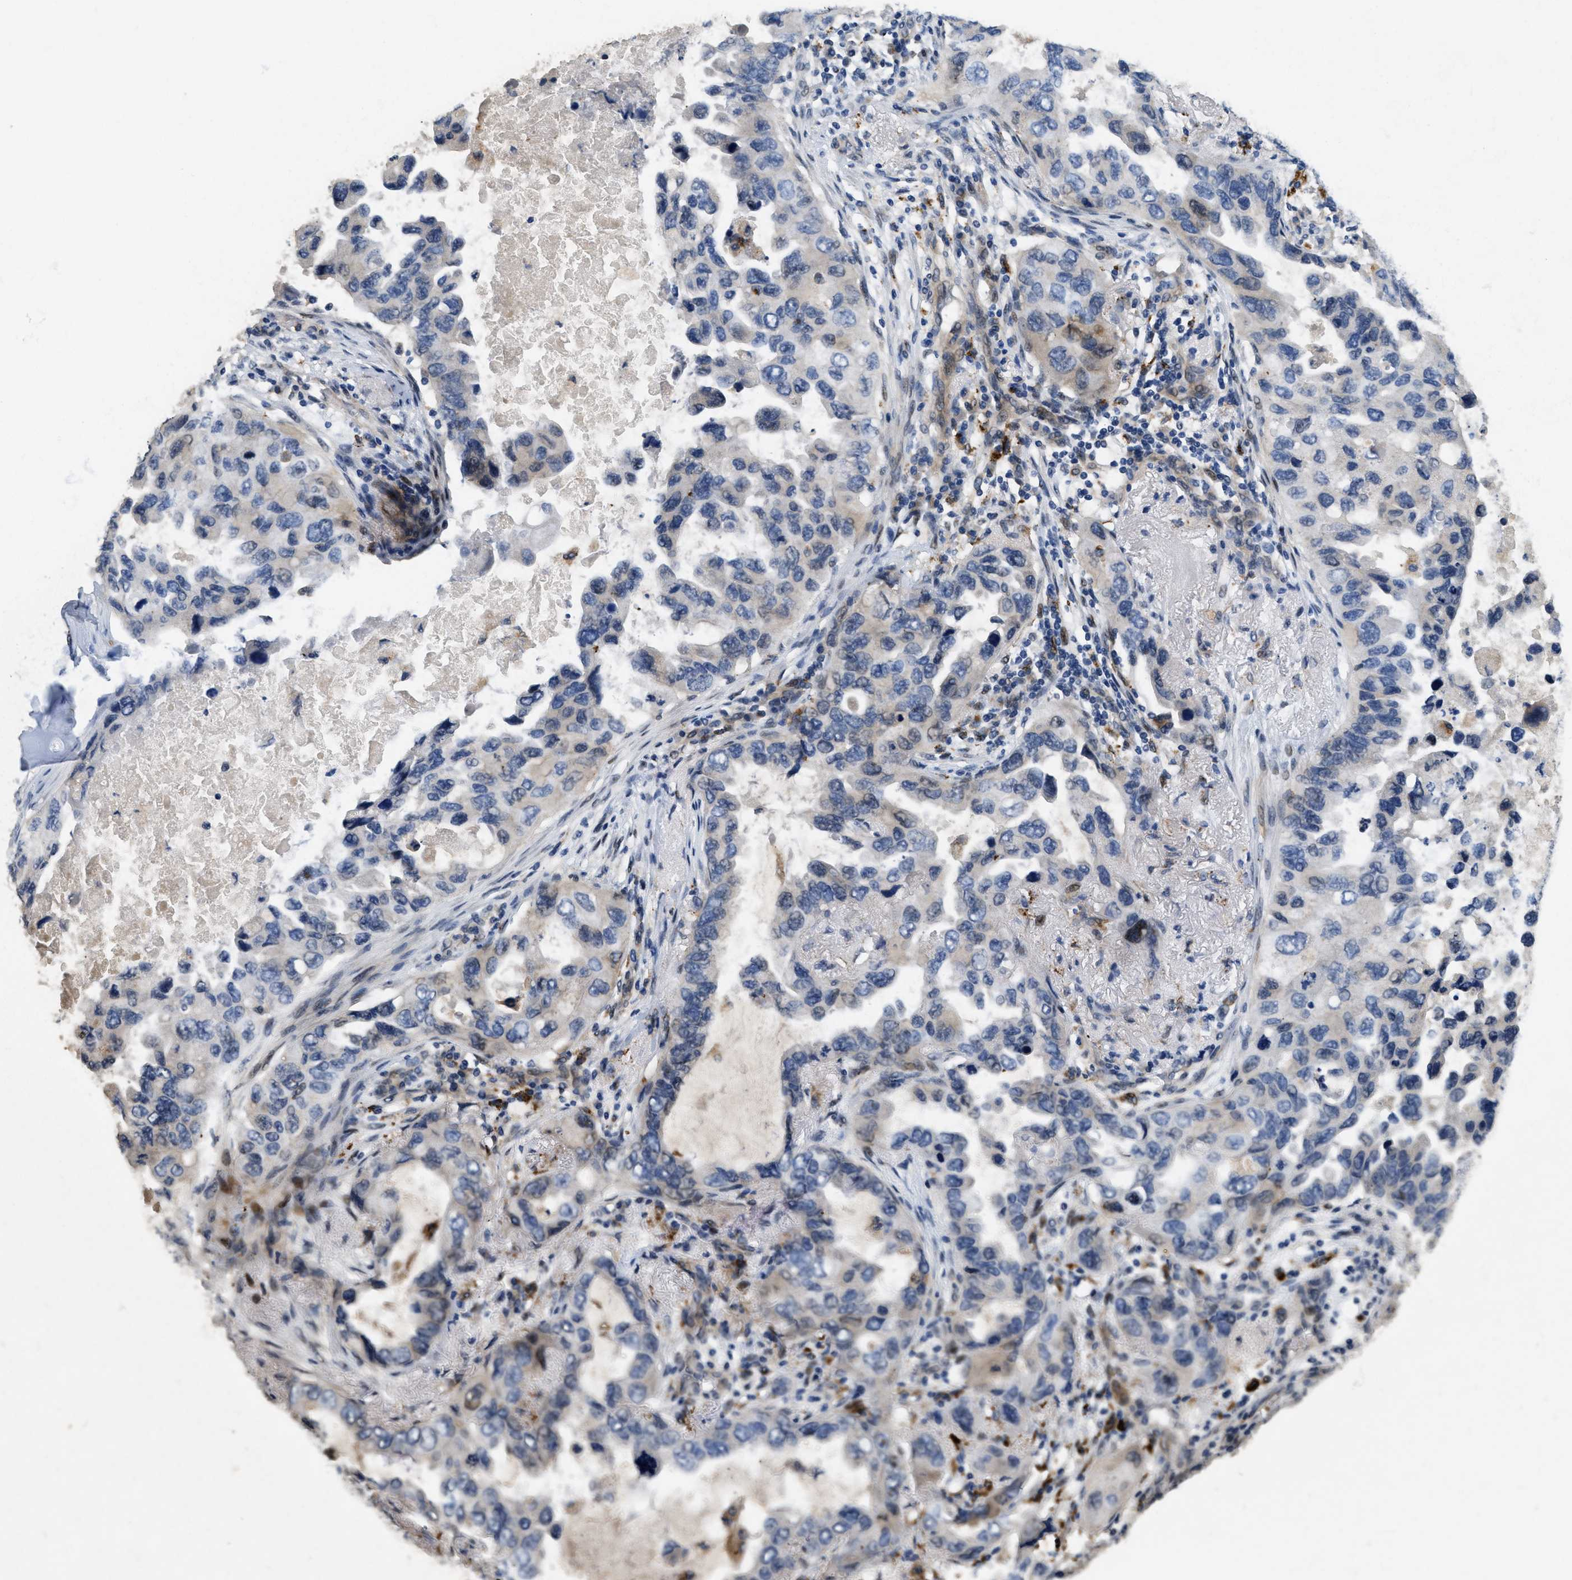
{"staining": {"intensity": "negative", "quantity": "none", "location": "none"}, "tissue": "lung cancer", "cell_type": "Tumor cells", "image_type": "cancer", "snomed": [{"axis": "morphology", "description": "Squamous cell carcinoma, NOS"}, {"axis": "topography", "description": "Lung"}], "caption": "This is an immunohistochemistry (IHC) histopathology image of human lung squamous cell carcinoma. There is no expression in tumor cells.", "gene": "BMPR2", "patient": {"sex": "female", "age": 73}}